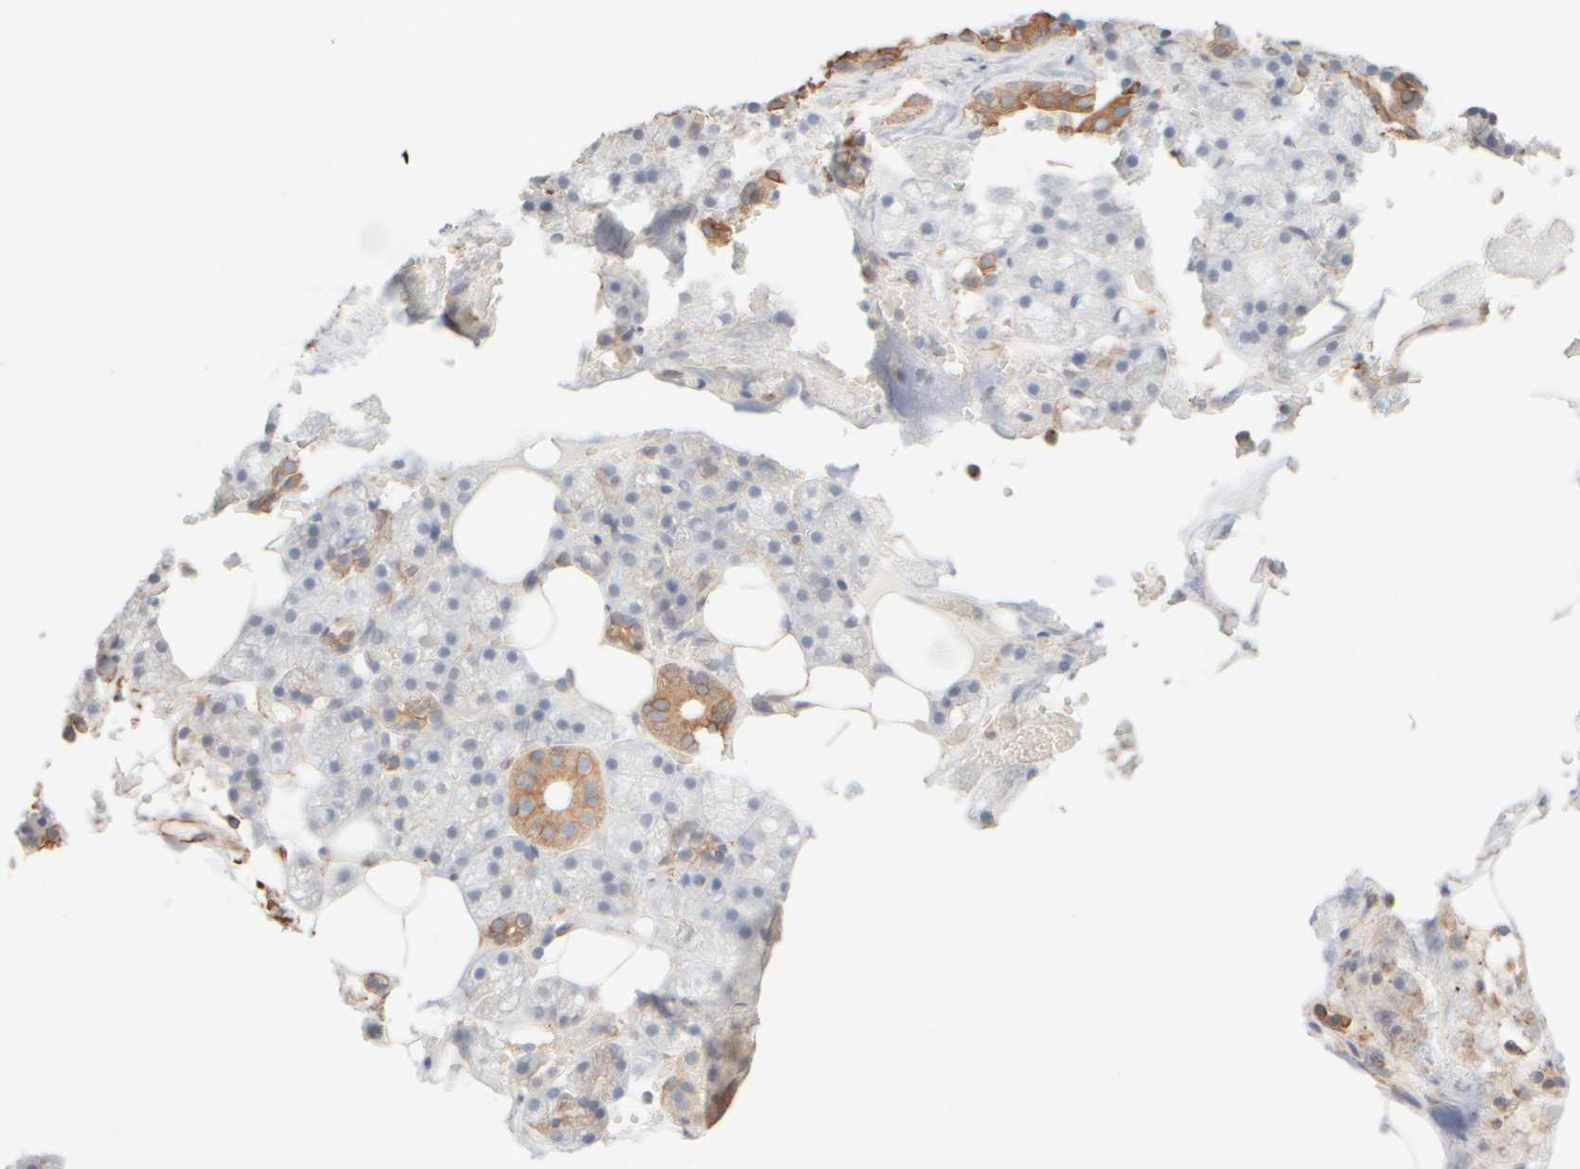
{"staining": {"intensity": "moderate", "quantity": "<25%", "location": "cytoplasmic/membranous"}, "tissue": "salivary gland", "cell_type": "Glandular cells", "image_type": "normal", "snomed": [{"axis": "morphology", "description": "Normal tissue, NOS"}, {"axis": "topography", "description": "Salivary gland"}], "caption": "High-magnification brightfield microscopy of benign salivary gland stained with DAB (brown) and counterstained with hematoxylin (blue). glandular cells exhibit moderate cytoplasmic/membranous expression is seen in approximately<25% of cells. The staining was performed using DAB (3,3'-diaminobenzidine), with brown indicating positive protein expression. Nuclei are stained blue with hematoxylin.", "gene": "KRT15", "patient": {"sex": "male", "age": 62}}